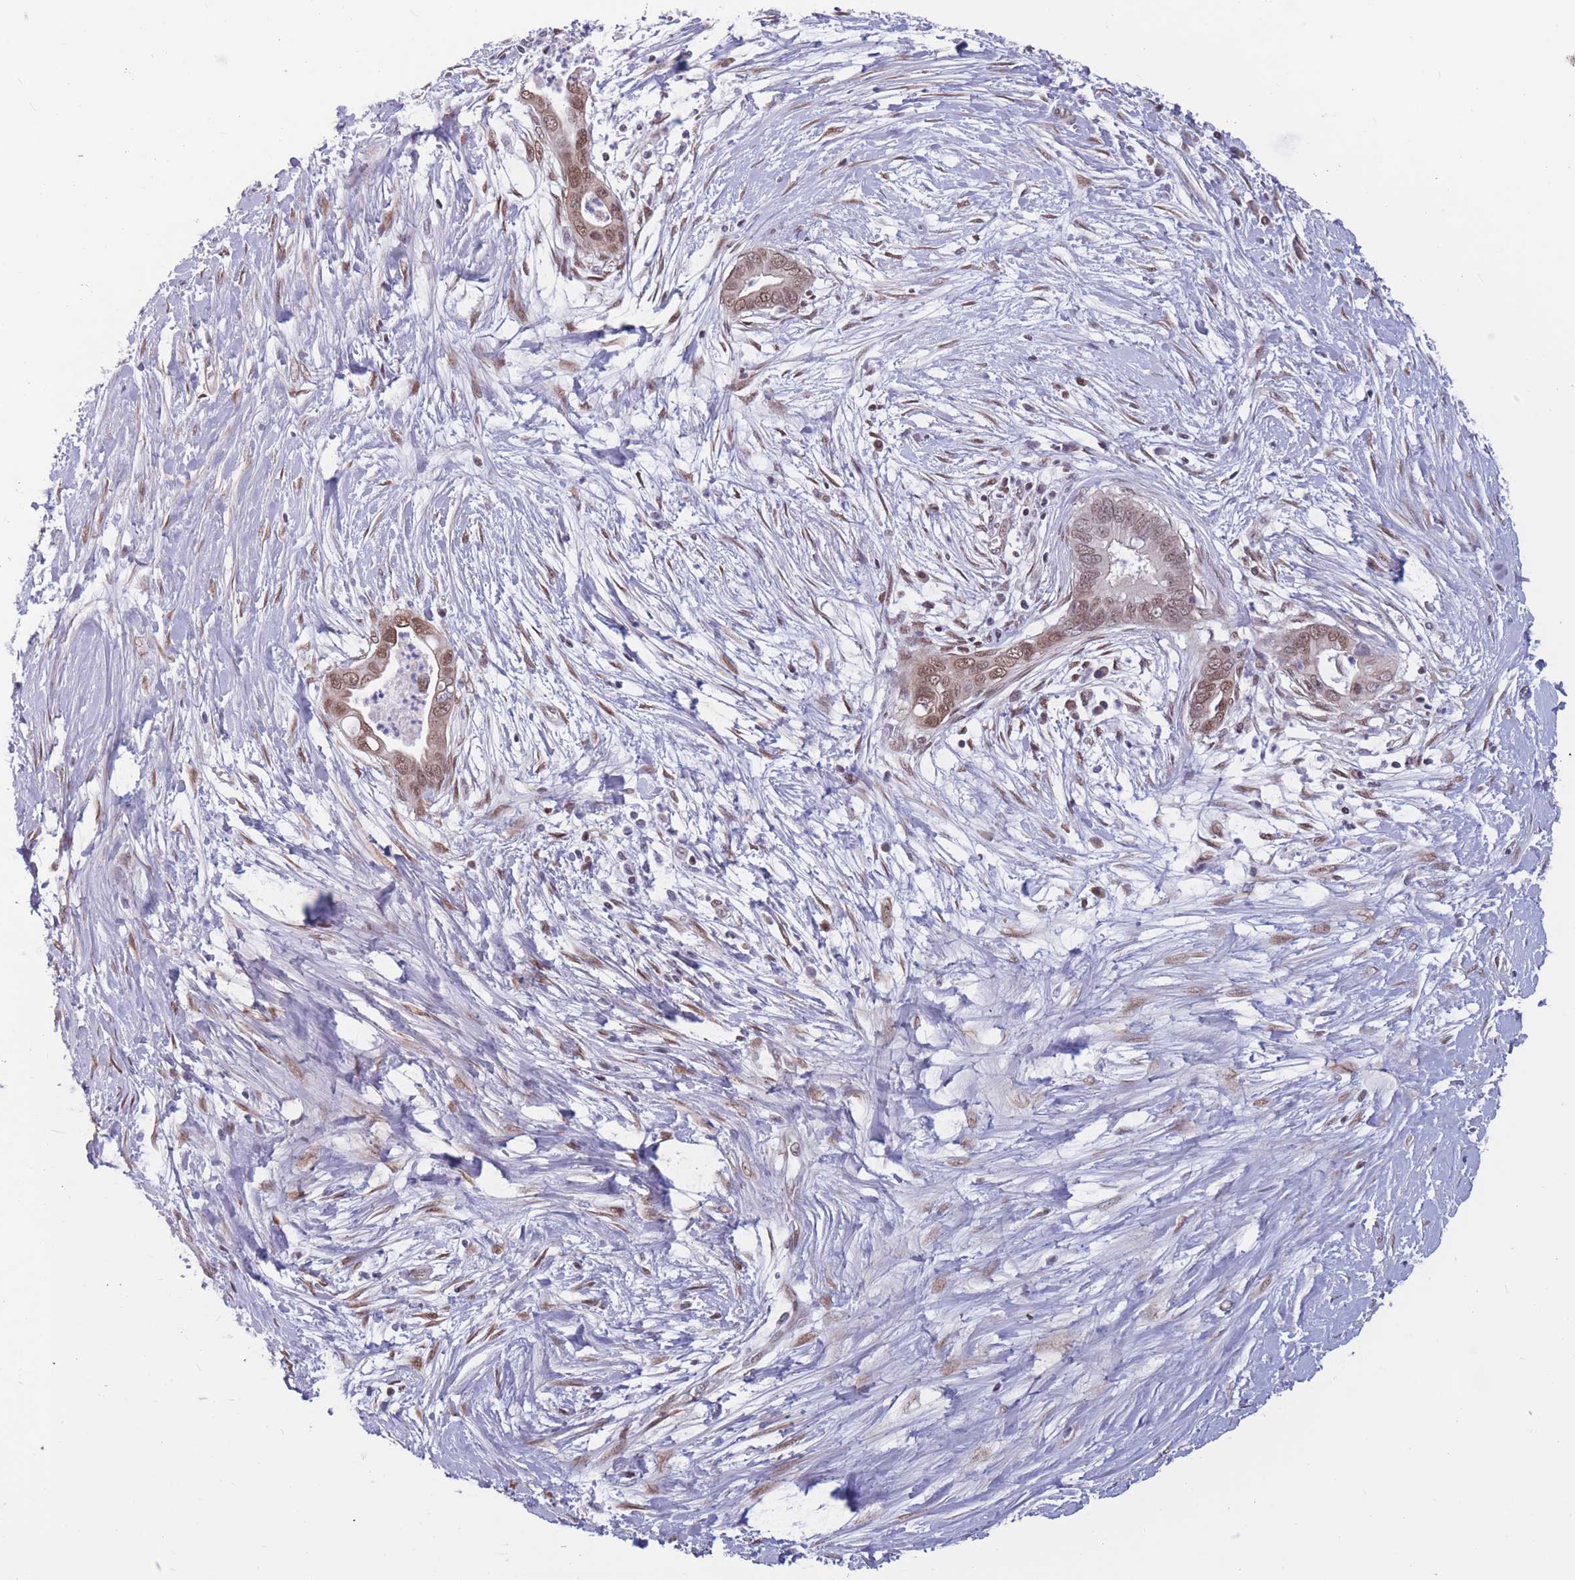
{"staining": {"intensity": "moderate", "quantity": ">75%", "location": "nuclear"}, "tissue": "pancreatic cancer", "cell_type": "Tumor cells", "image_type": "cancer", "snomed": [{"axis": "morphology", "description": "Adenocarcinoma, NOS"}, {"axis": "topography", "description": "Pancreas"}], "caption": "The histopathology image demonstrates a brown stain indicating the presence of a protein in the nuclear of tumor cells in pancreatic cancer.", "gene": "BCL9L", "patient": {"sex": "male", "age": 75}}